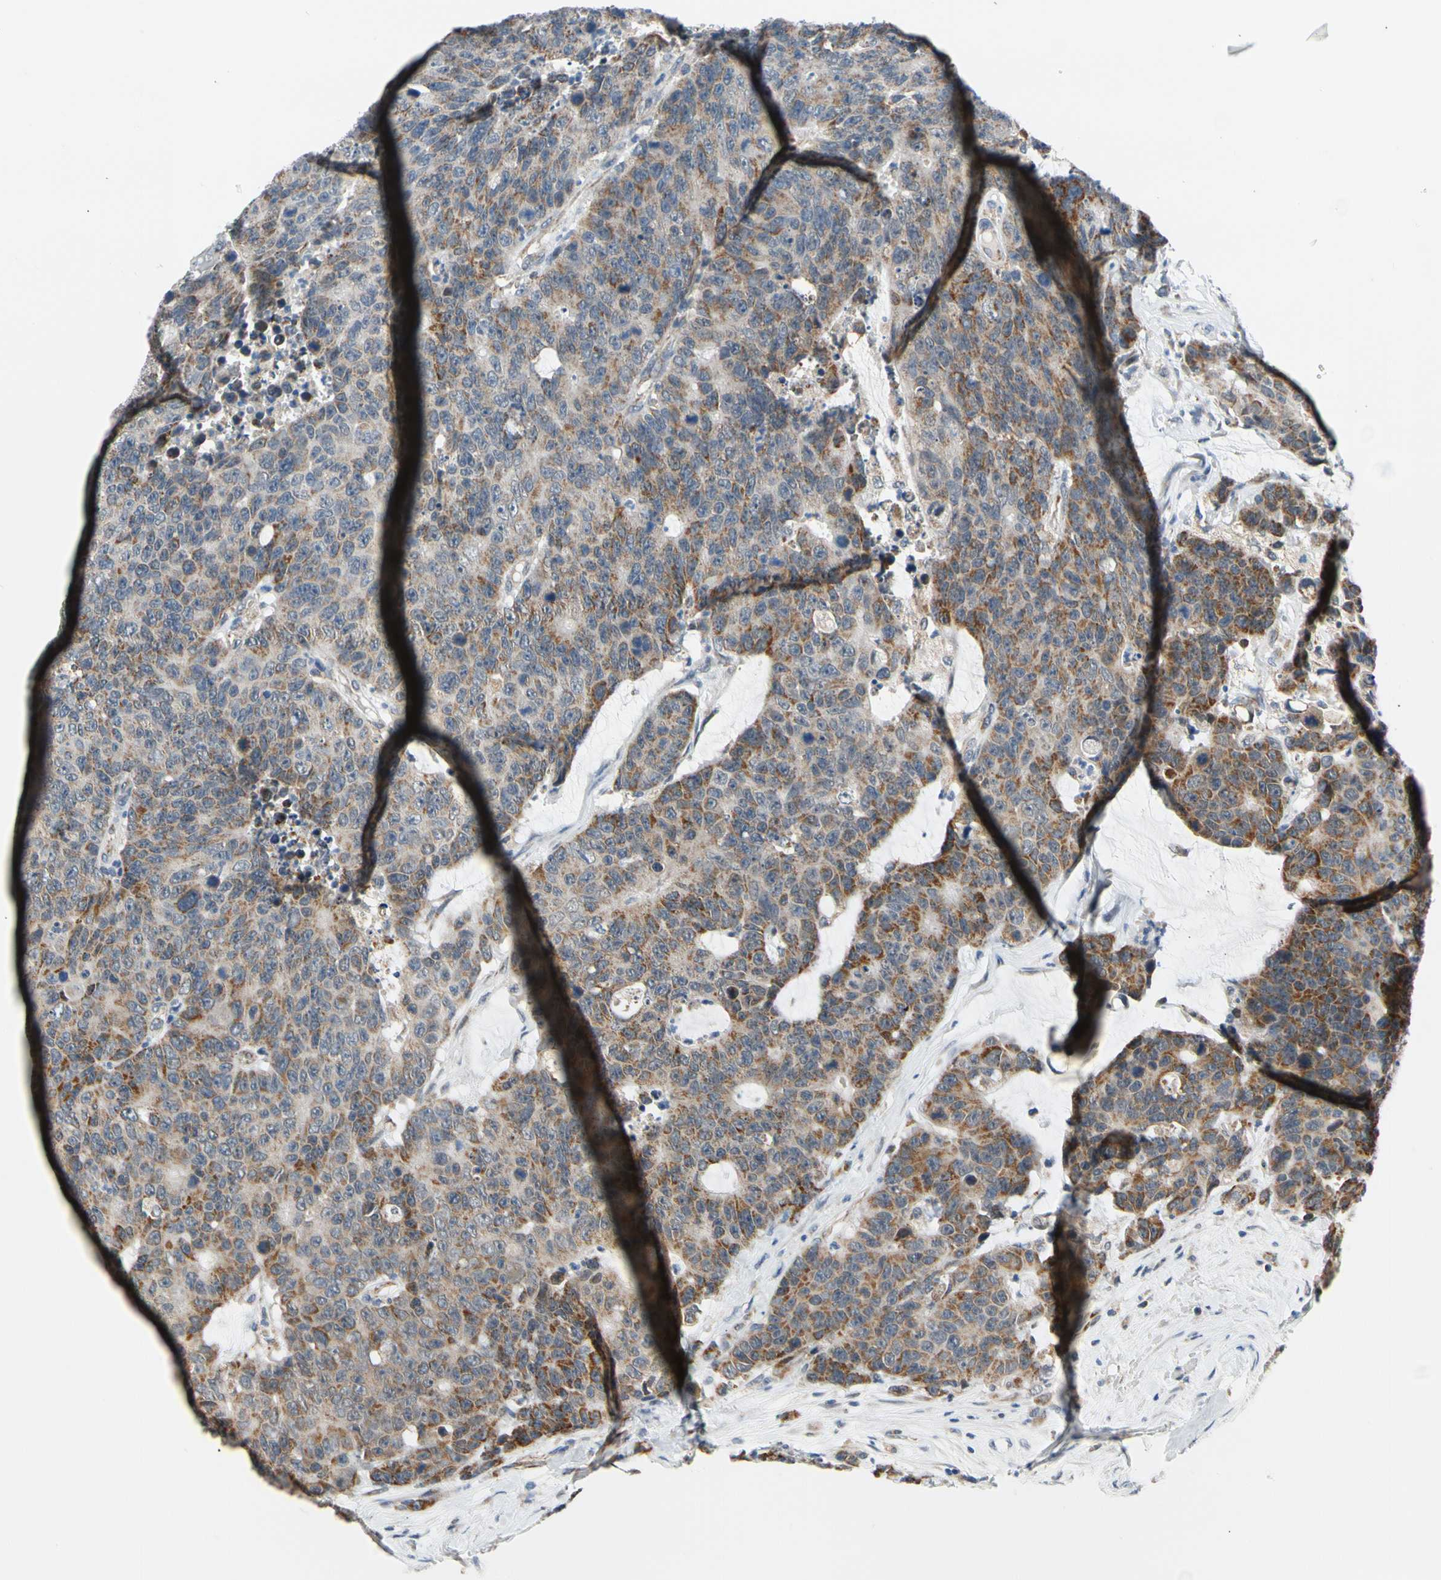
{"staining": {"intensity": "moderate", "quantity": ">75%", "location": "cytoplasmic/membranous"}, "tissue": "colorectal cancer", "cell_type": "Tumor cells", "image_type": "cancer", "snomed": [{"axis": "morphology", "description": "Adenocarcinoma, NOS"}, {"axis": "topography", "description": "Colon"}], "caption": "Protein positivity by immunohistochemistry (IHC) exhibits moderate cytoplasmic/membranous positivity in approximately >75% of tumor cells in colorectal adenocarcinoma. The staining was performed using DAB (3,3'-diaminobenzidine) to visualize the protein expression in brown, while the nuclei were stained in blue with hematoxylin (Magnification: 20x).", "gene": "KHDC4", "patient": {"sex": "female", "age": 86}}